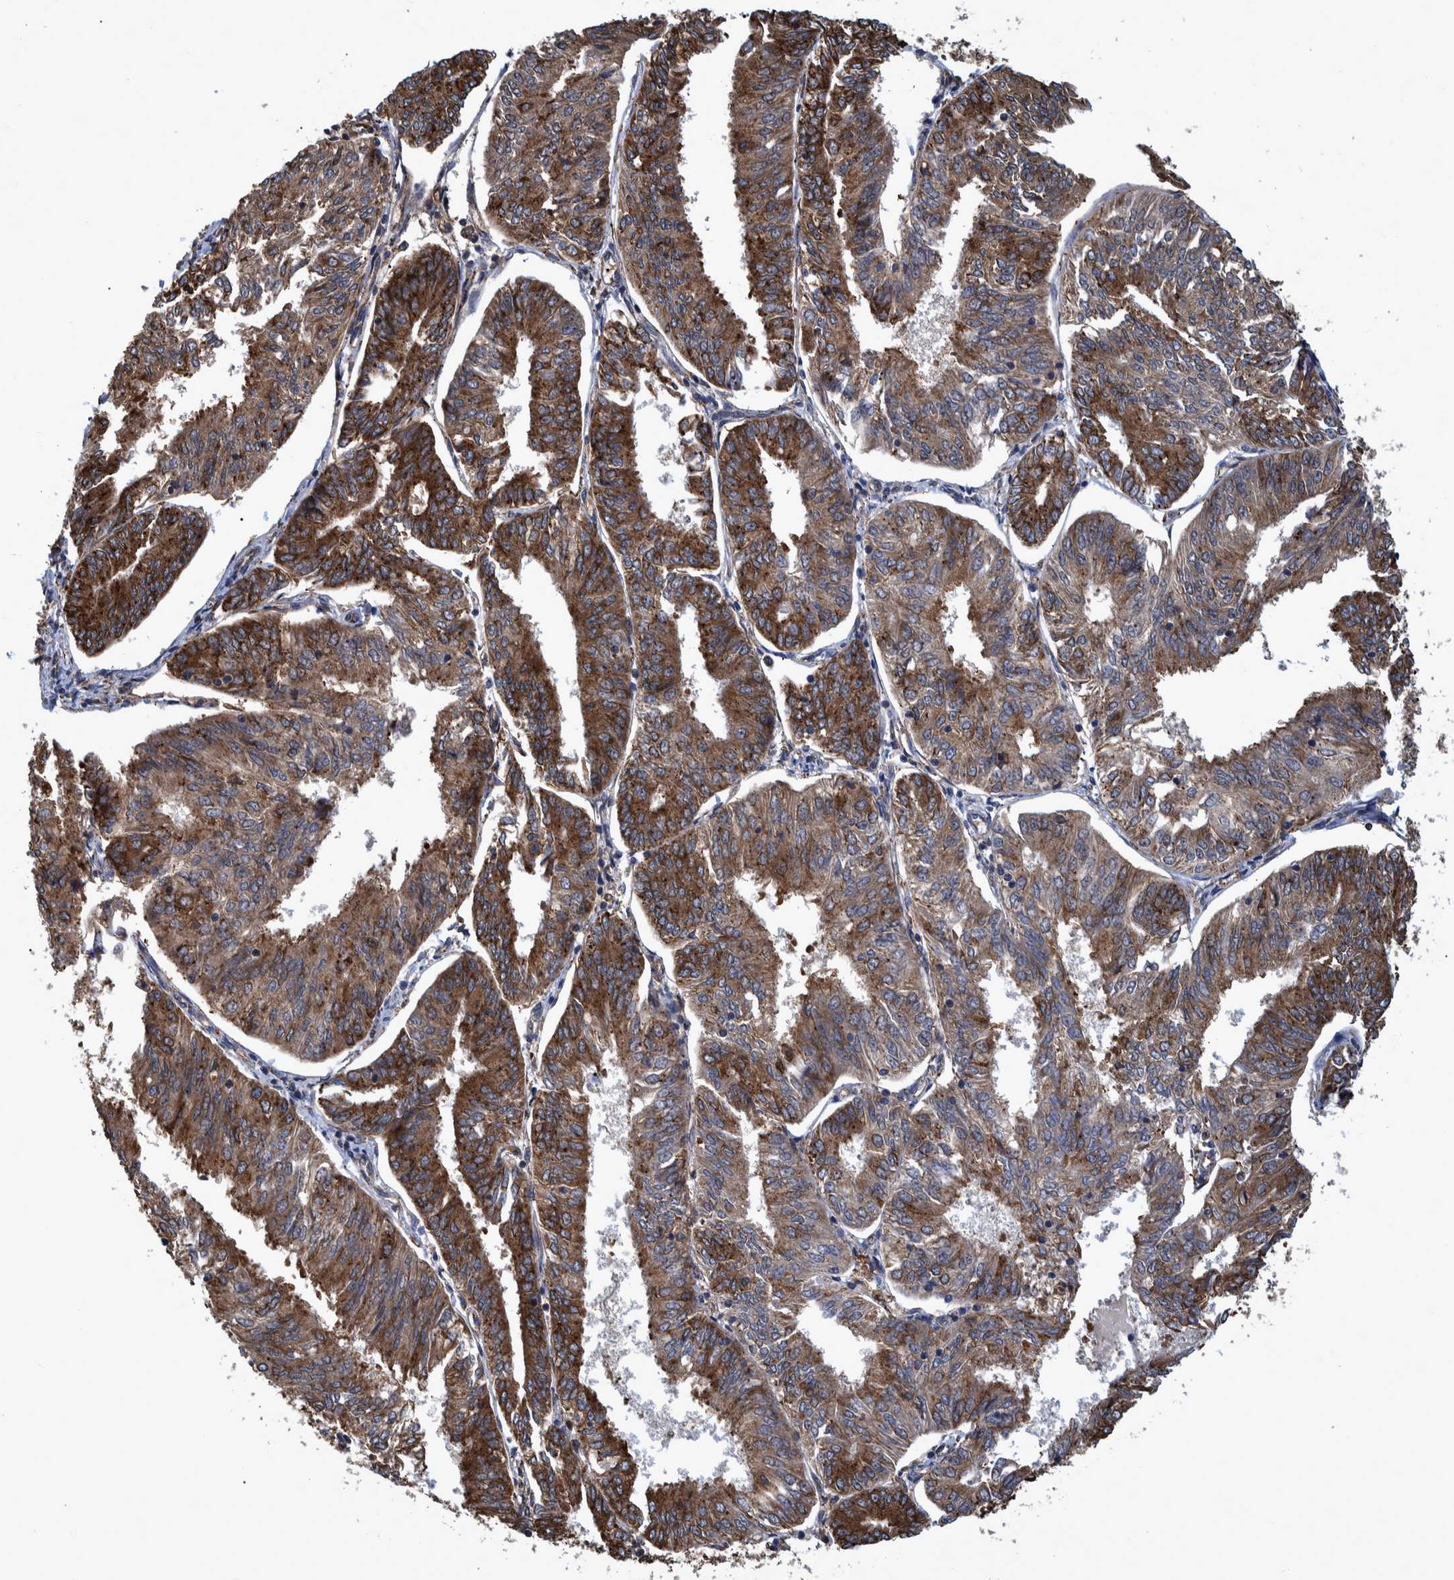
{"staining": {"intensity": "moderate", "quantity": ">75%", "location": "cytoplasmic/membranous"}, "tissue": "endometrial cancer", "cell_type": "Tumor cells", "image_type": "cancer", "snomed": [{"axis": "morphology", "description": "Adenocarcinoma, NOS"}, {"axis": "topography", "description": "Endometrium"}], "caption": "Immunohistochemistry (IHC) staining of endometrial adenocarcinoma, which shows medium levels of moderate cytoplasmic/membranous expression in about >75% of tumor cells indicating moderate cytoplasmic/membranous protein expression. The staining was performed using DAB (brown) for protein detection and nuclei were counterstained in hematoxylin (blue).", "gene": "SPAG5", "patient": {"sex": "female", "age": 58}}